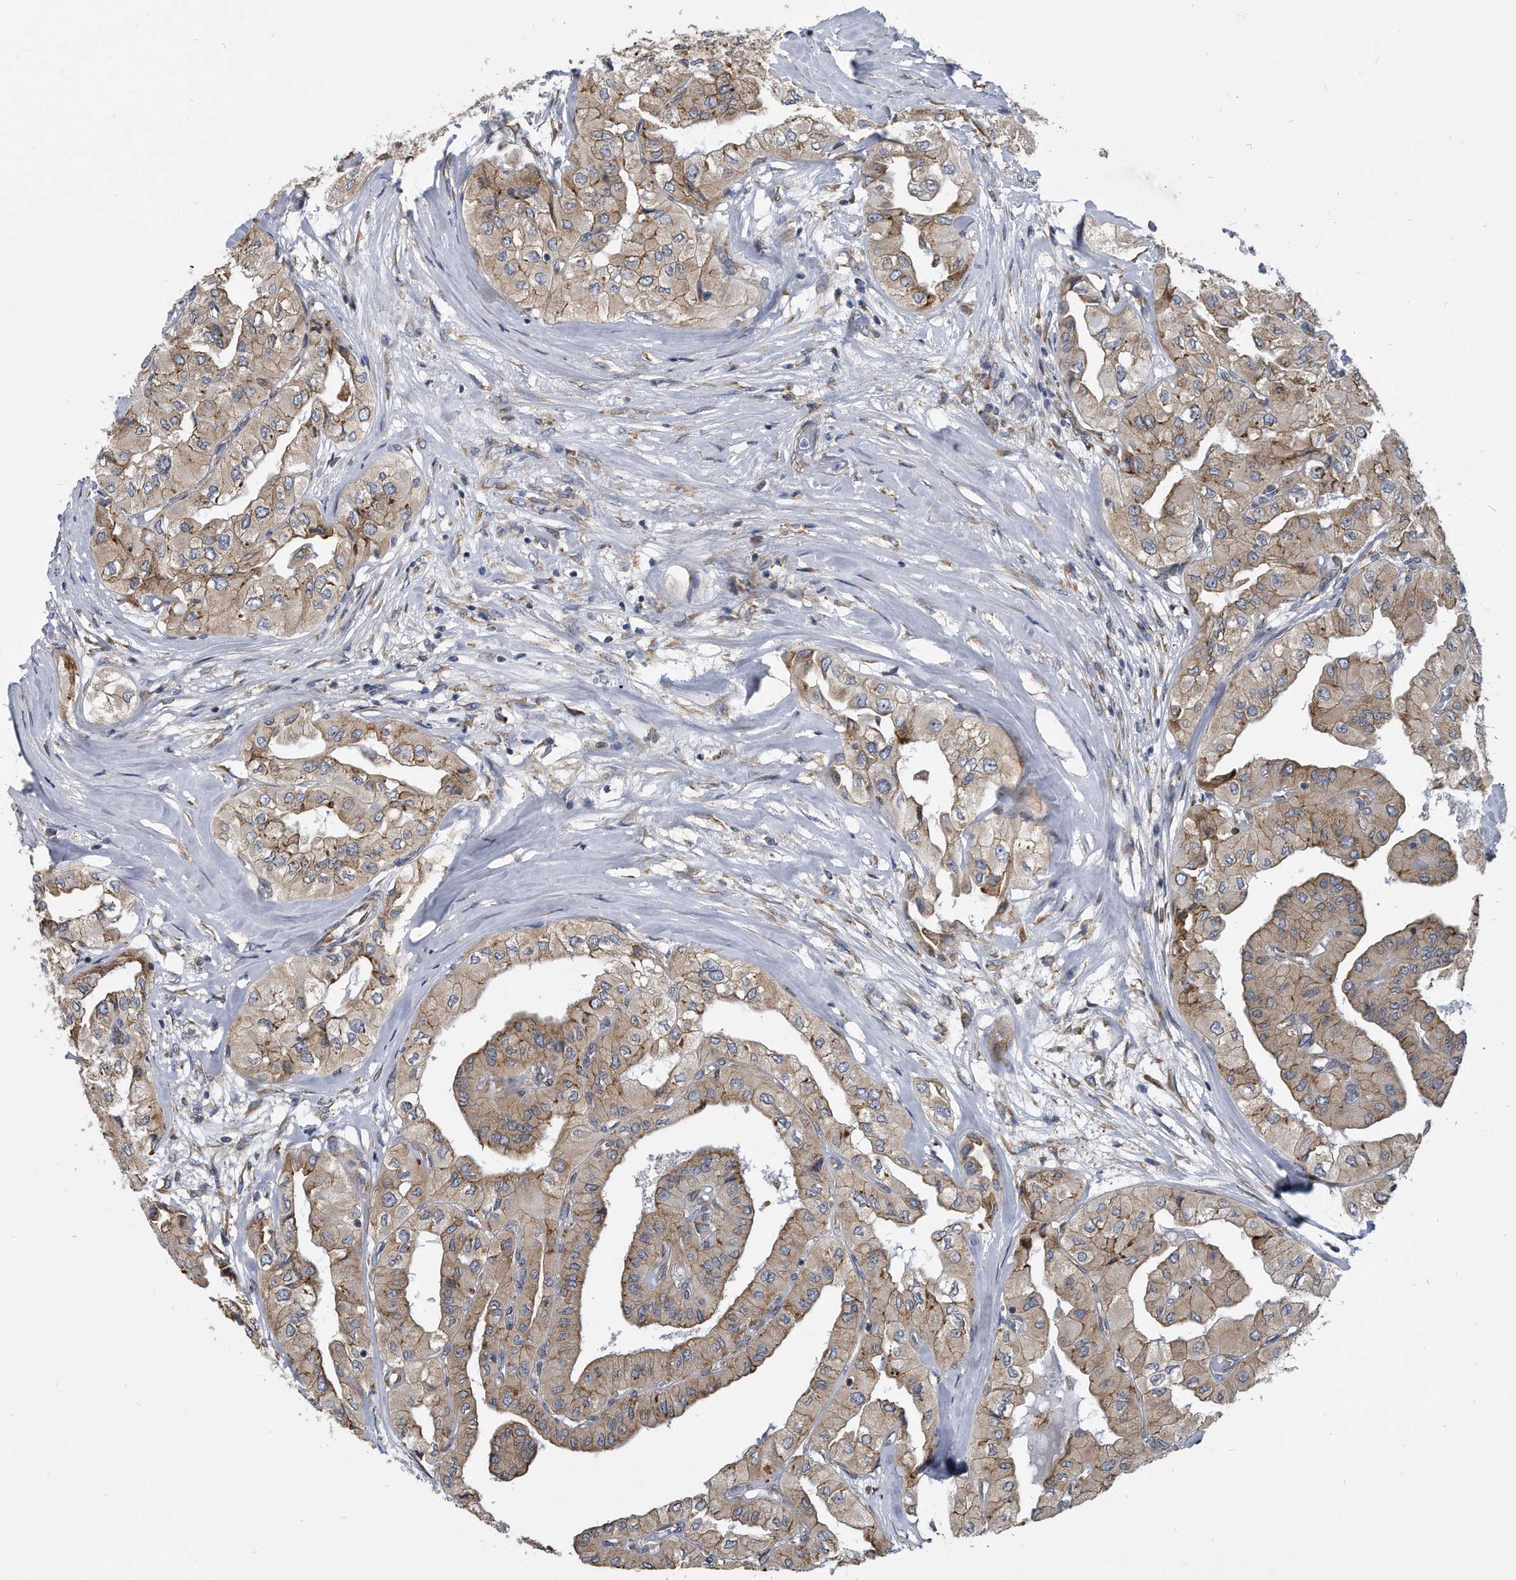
{"staining": {"intensity": "weak", "quantity": ">75%", "location": "cytoplasmic/membranous"}, "tissue": "thyroid cancer", "cell_type": "Tumor cells", "image_type": "cancer", "snomed": [{"axis": "morphology", "description": "Papillary adenocarcinoma, NOS"}, {"axis": "topography", "description": "Thyroid gland"}], "caption": "The histopathology image exhibits a brown stain indicating the presence of a protein in the cytoplasmic/membranous of tumor cells in thyroid papillary adenocarcinoma. The protein of interest is stained brown, and the nuclei are stained in blue (DAB IHC with brightfield microscopy, high magnification).", "gene": "CCDC47", "patient": {"sex": "female", "age": 59}}